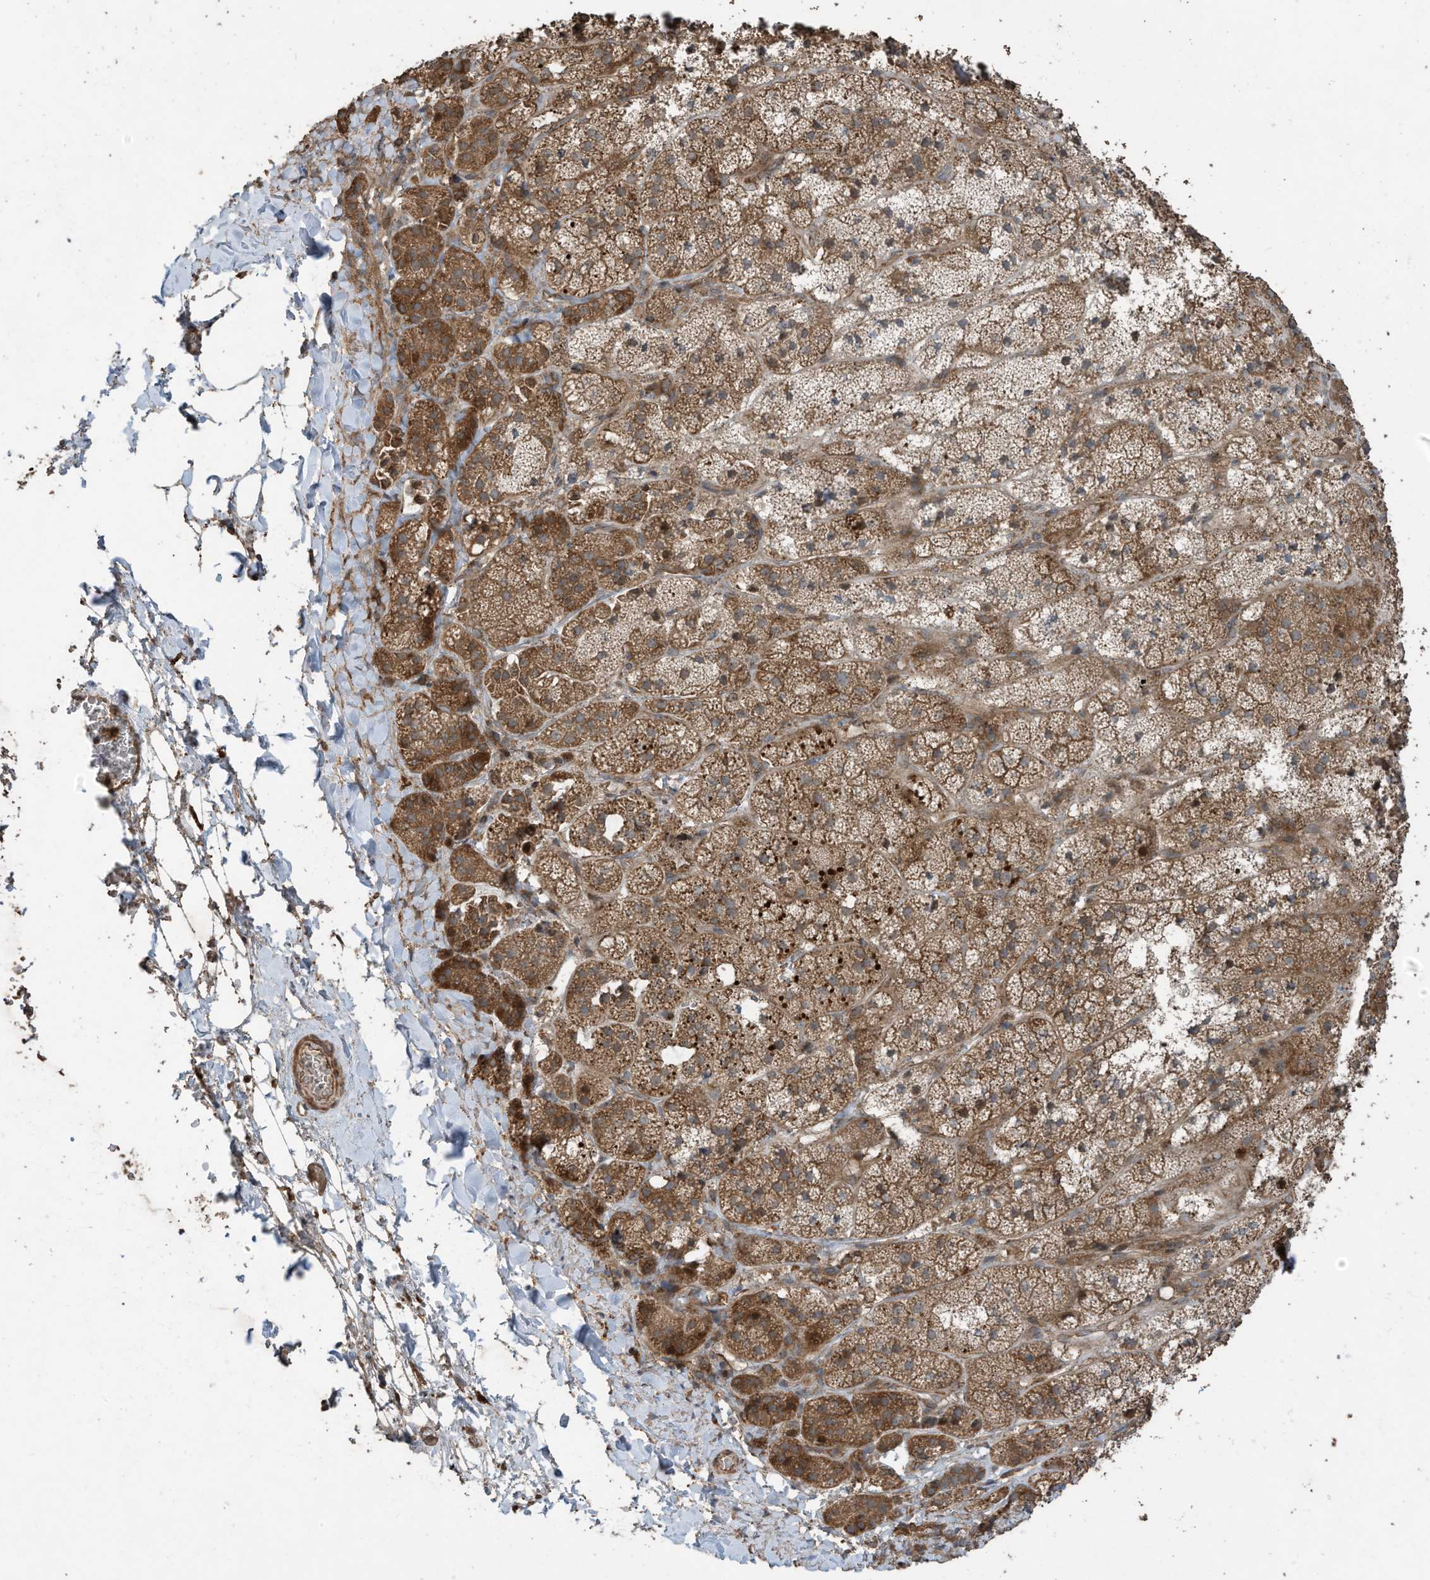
{"staining": {"intensity": "strong", "quantity": ">75%", "location": "cytoplasmic/membranous"}, "tissue": "adrenal gland", "cell_type": "Glandular cells", "image_type": "normal", "snomed": [{"axis": "morphology", "description": "Normal tissue, NOS"}, {"axis": "topography", "description": "Adrenal gland"}], "caption": "Glandular cells reveal high levels of strong cytoplasmic/membranous positivity in about >75% of cells in unremarkable adrenal gland. (DAB (3,3'-diaminobenzidine) IHC with brightfield microscopy, high magnification).", "gene": "ZNF653", "patient": {"sex": "female", "age": 44}}